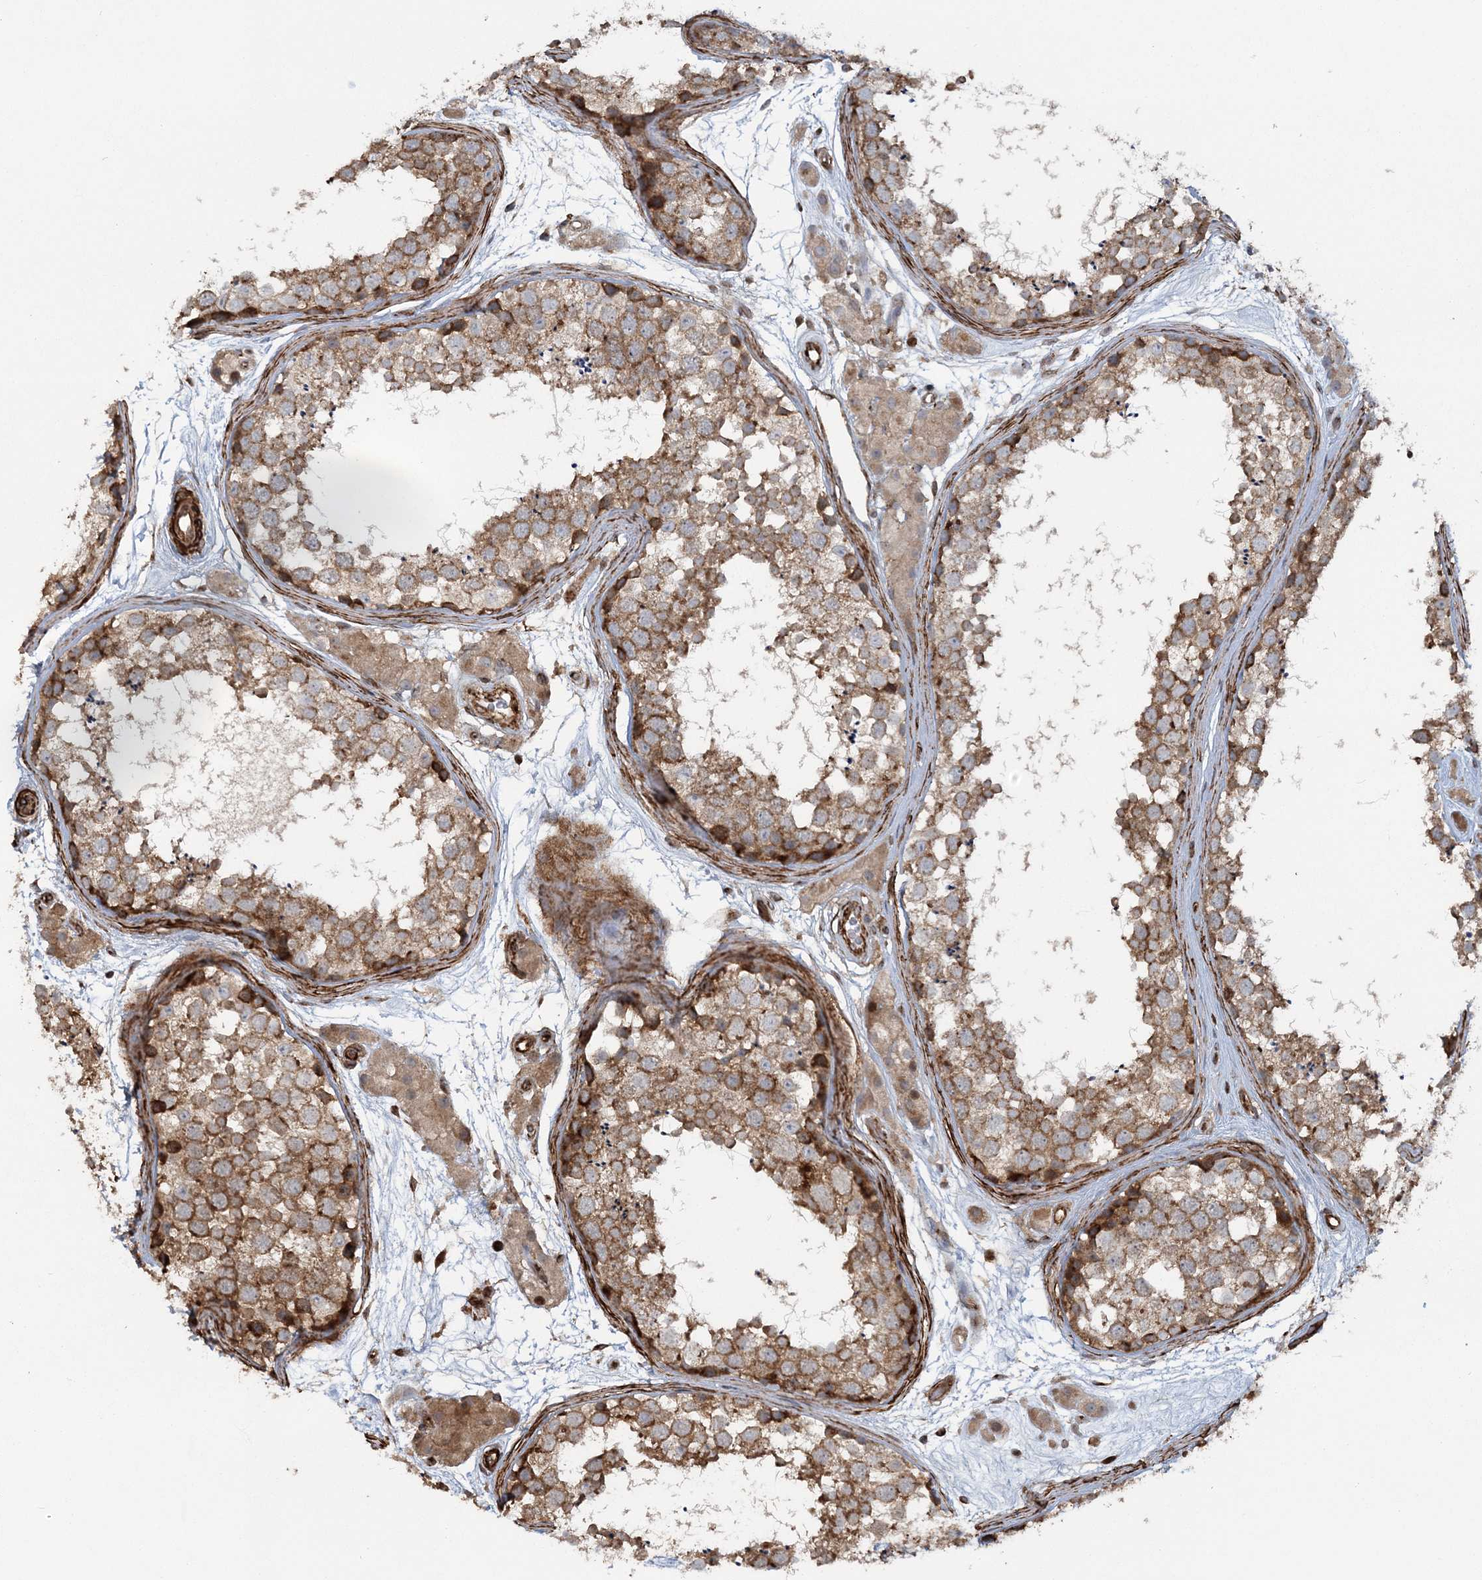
{"staining": {"intensity": "moderate", "quantity": ">75%", "location": "cytoplasmic/membranous"}, "tissue": "testis", "cell_type": "Cells in seminiferous ducts", "image_type": "normal", "snomed": [{"axis": "morphology", "description": "Normal tissue, NOS"}, {"axis": "topography", "description": "Testis"}], "caption": "IHC image of unremarkable testis stained for a protein (brown), which shows medium levels of moderate cytoplasmic/membranous expression in approximately >75% of cells in seminiferous ducts.", "gene": "TRAF3IP2", "patient": {"sex": "male", "age": 56}}